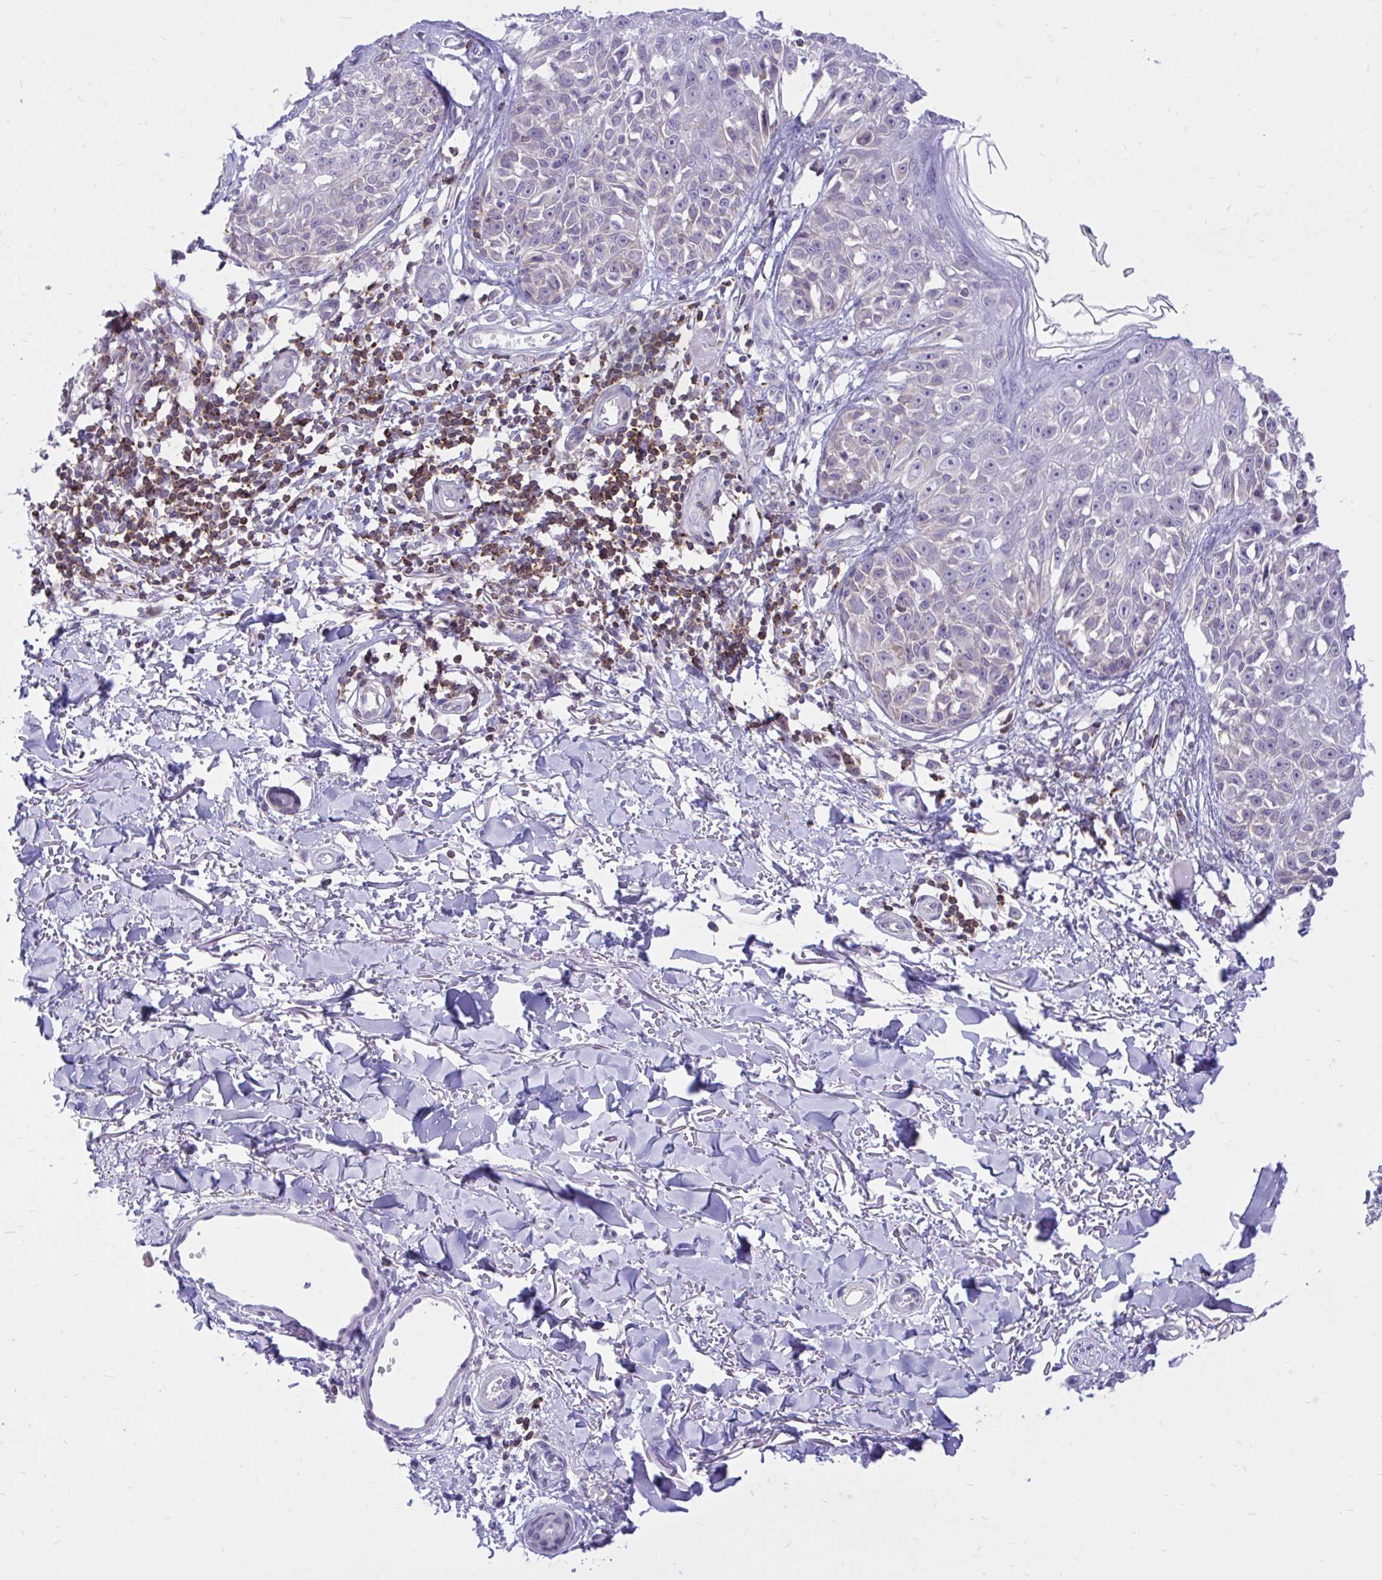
{"staining": {"intensity": "weak", "quantity": "<25%", "location": "cytoplasmic/membranous"}, "tissue": "melanoma", "cell_type": "Tumor cells", "image_type": "cancer", "snomed": [{"axis": "morphology", "description": "Malignant melanoma, NOS"}, {"axis": "topography", "description": "Skin"}], "caption": "Tumor cells are negative for protein expression in human melanoma.", "gene": "CXCL8", "patient": {"sex": "male", "age": 73}}